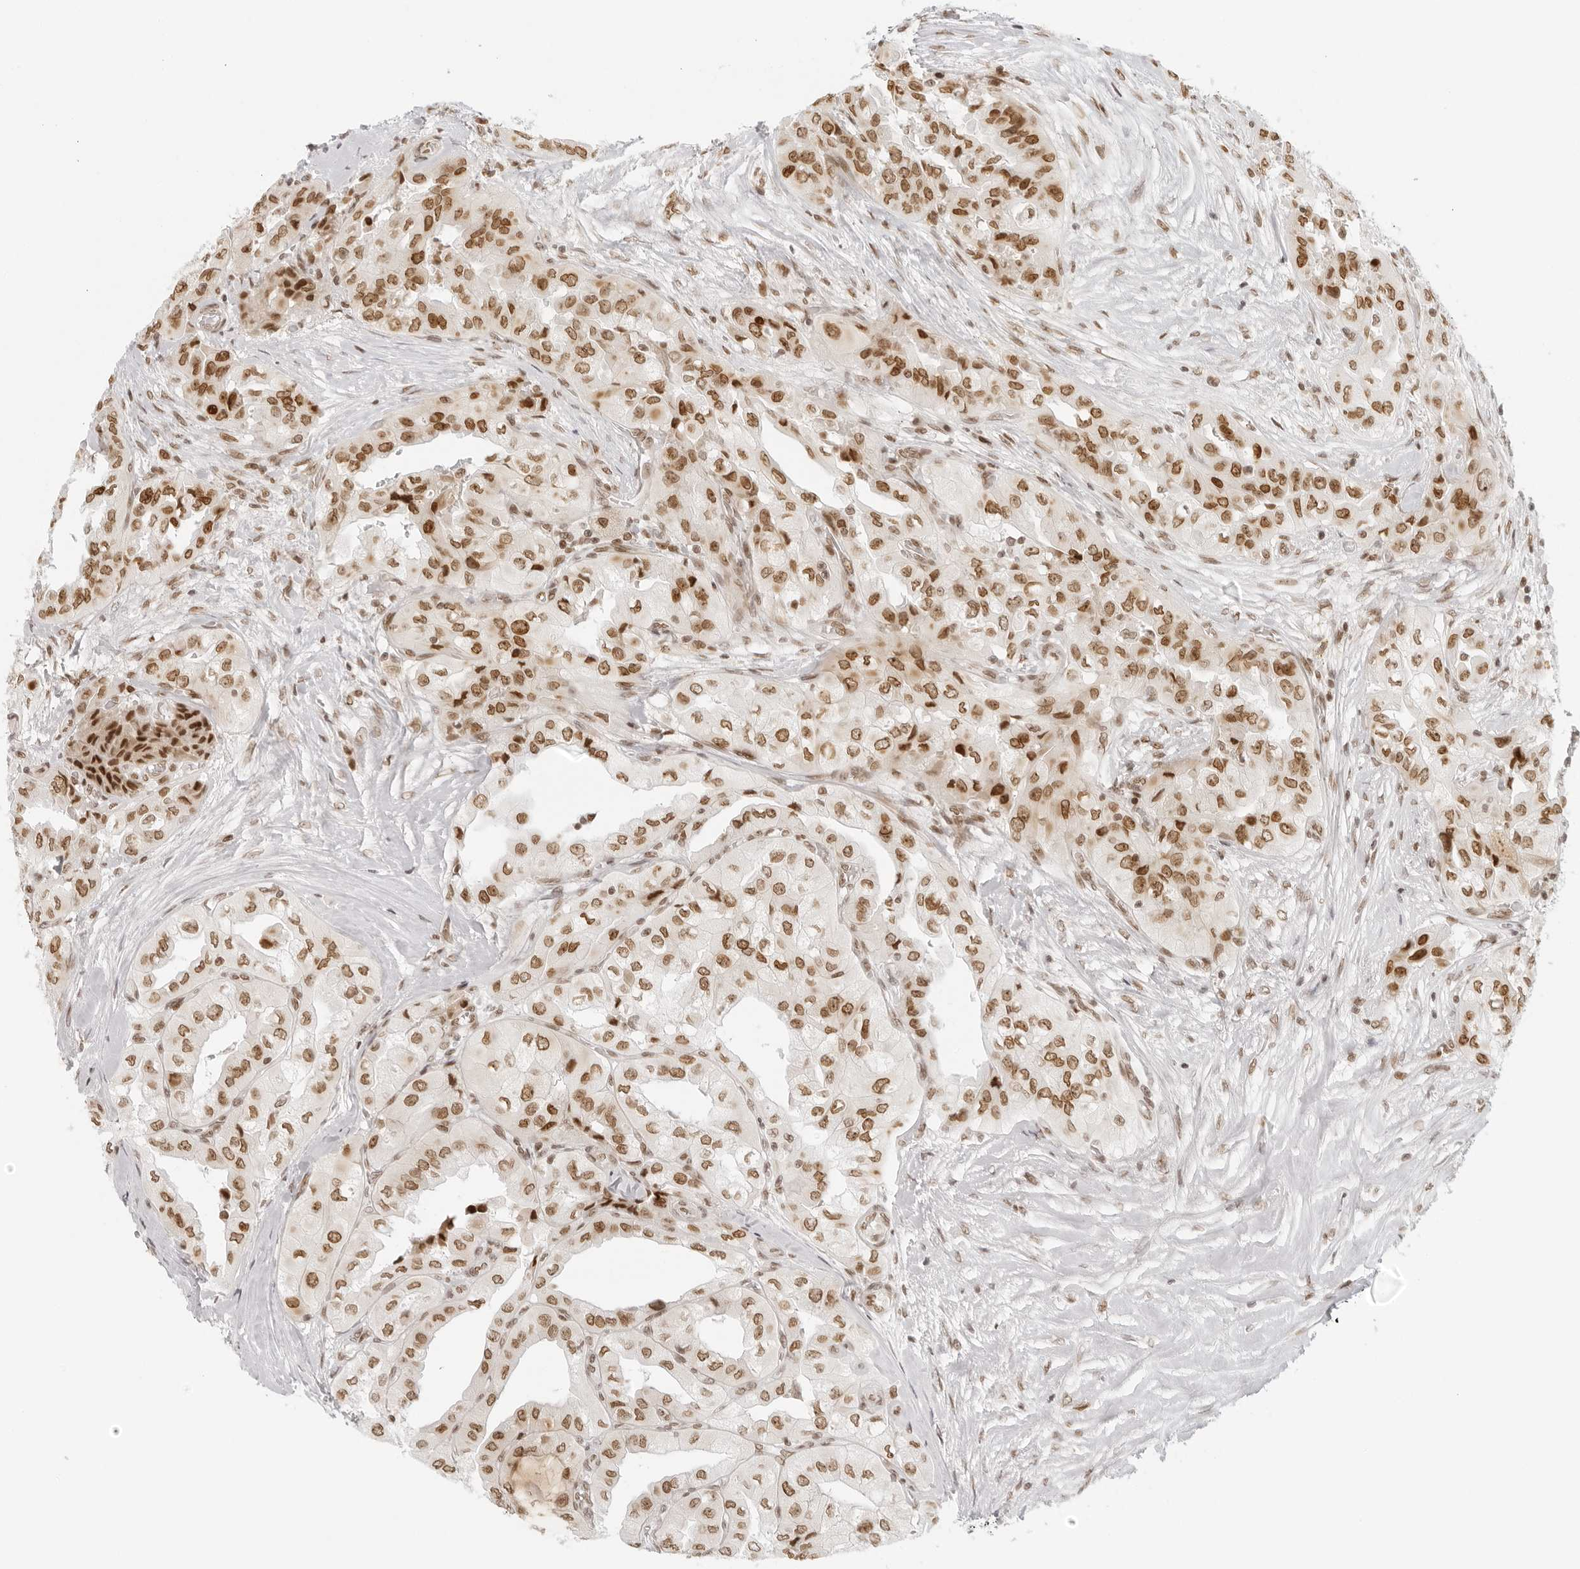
{"staining": {"intensity": "moderate", "quantity": ">75%", "location": "nuclear"}, "tissue": "thyroid cancer", "cell_type": "Tumor cells", "image_type": "cancer", "snomed": [{"axis": "morphology", "description": "Papillary adenocarcinoma, NOS"}, {"axis": "topography", "description": "Thyroid gland"}], "caption": "A micrograph of human thyroid cancer (papillary adenocarcinoma) stained for a protein exhibits moderate nuclear brown staining in tumor cells.", "gene": "RCC1", "patient": {"sex": "female", "age": 59}}